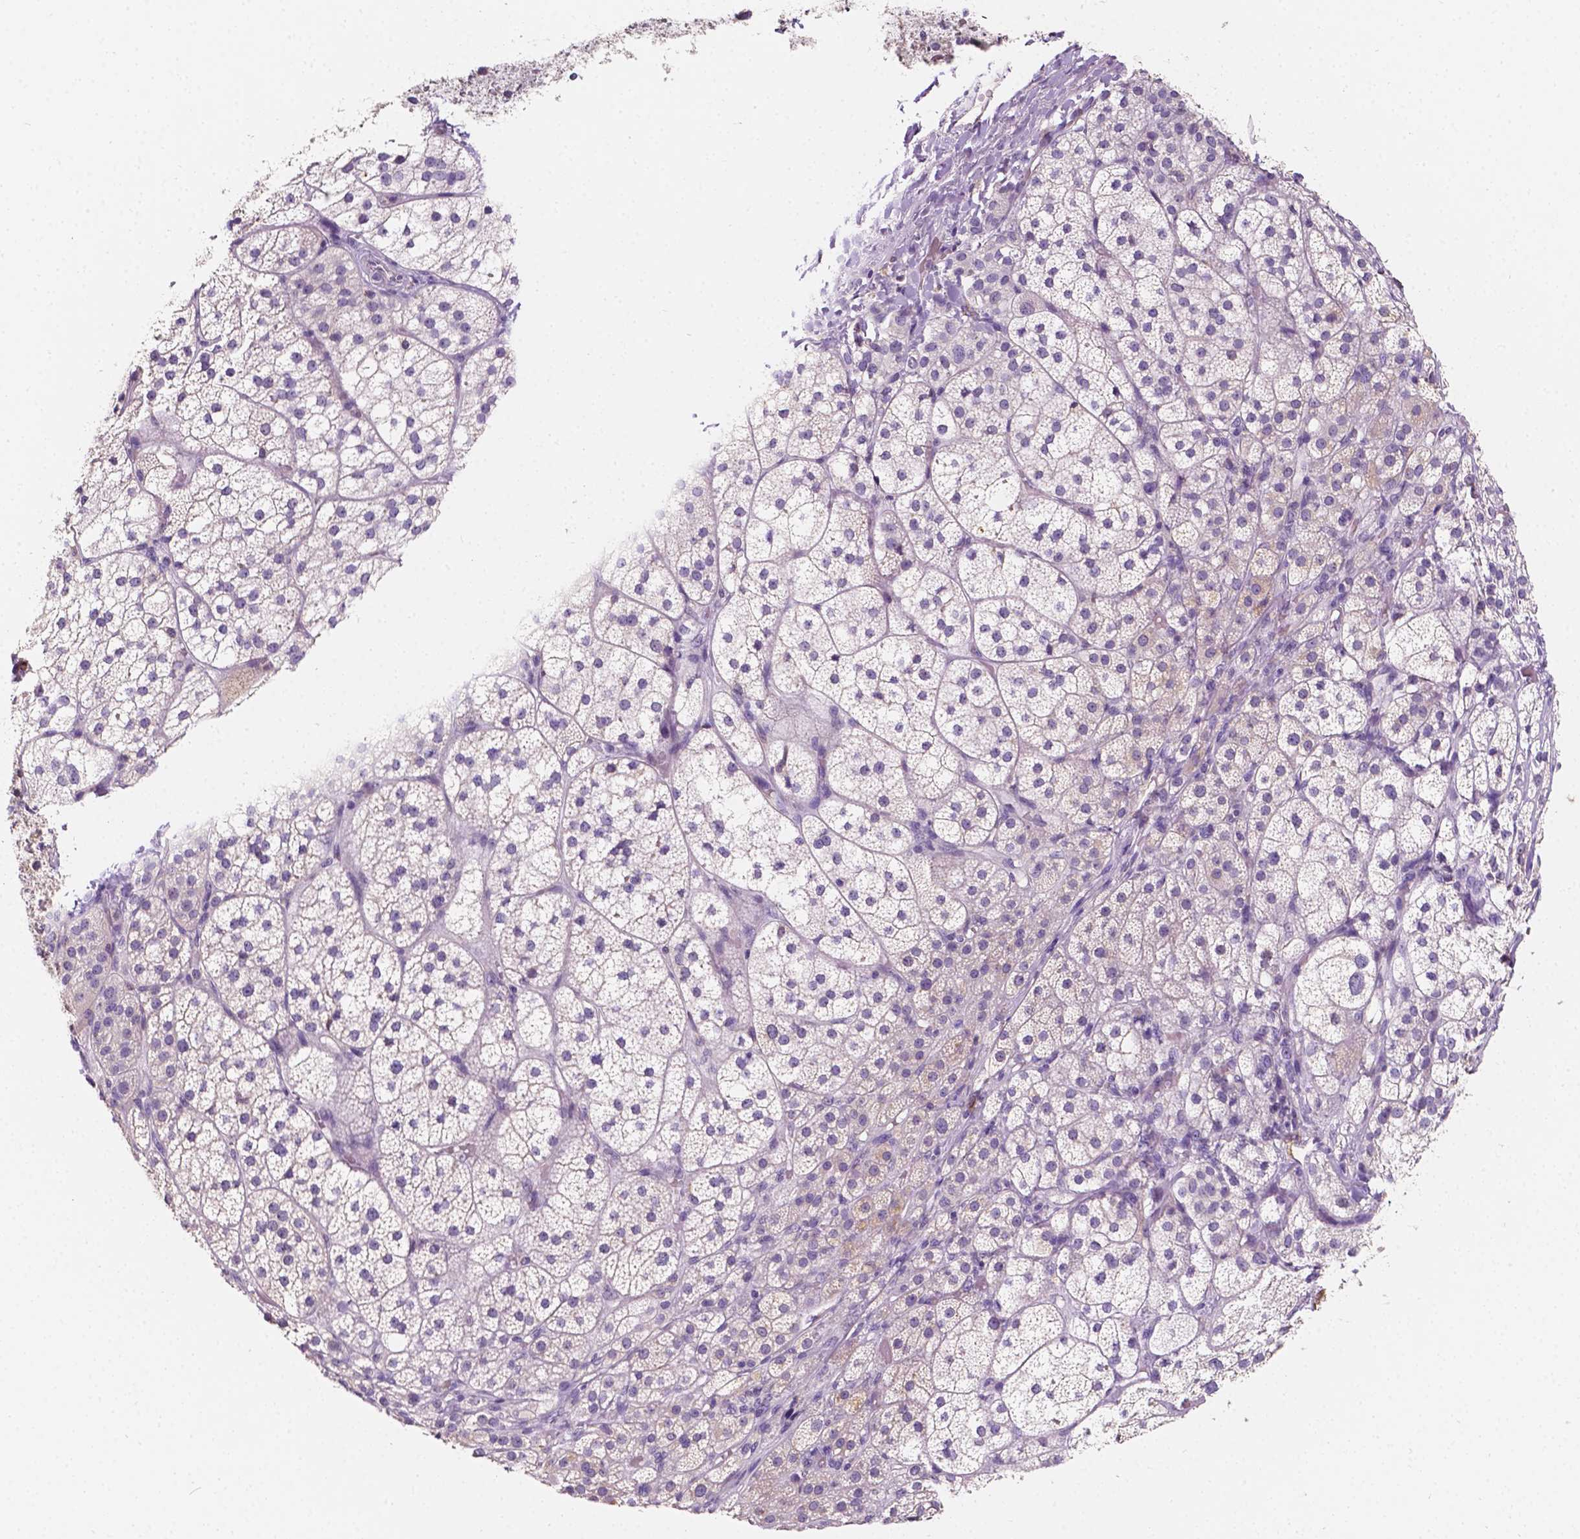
{"staining": {"intensity": "negative", "quantity": "none", "location": "none"}, "tissue": "adrenal gland", "cell_type": "Glandular cells", "image_type": "normal", "snomed": [{"axis": "morphology", "description": "Normal tissue, NOS"}, {"axis": "topography", "description": "Adrenal gland"}], "caption": "This is an immunohistochemistry micrograph of benign human adrenal gland. There is no expression in glandular cells.", "gene": "SLC22A4", "patient": {"sex": "female", "age": 60}}